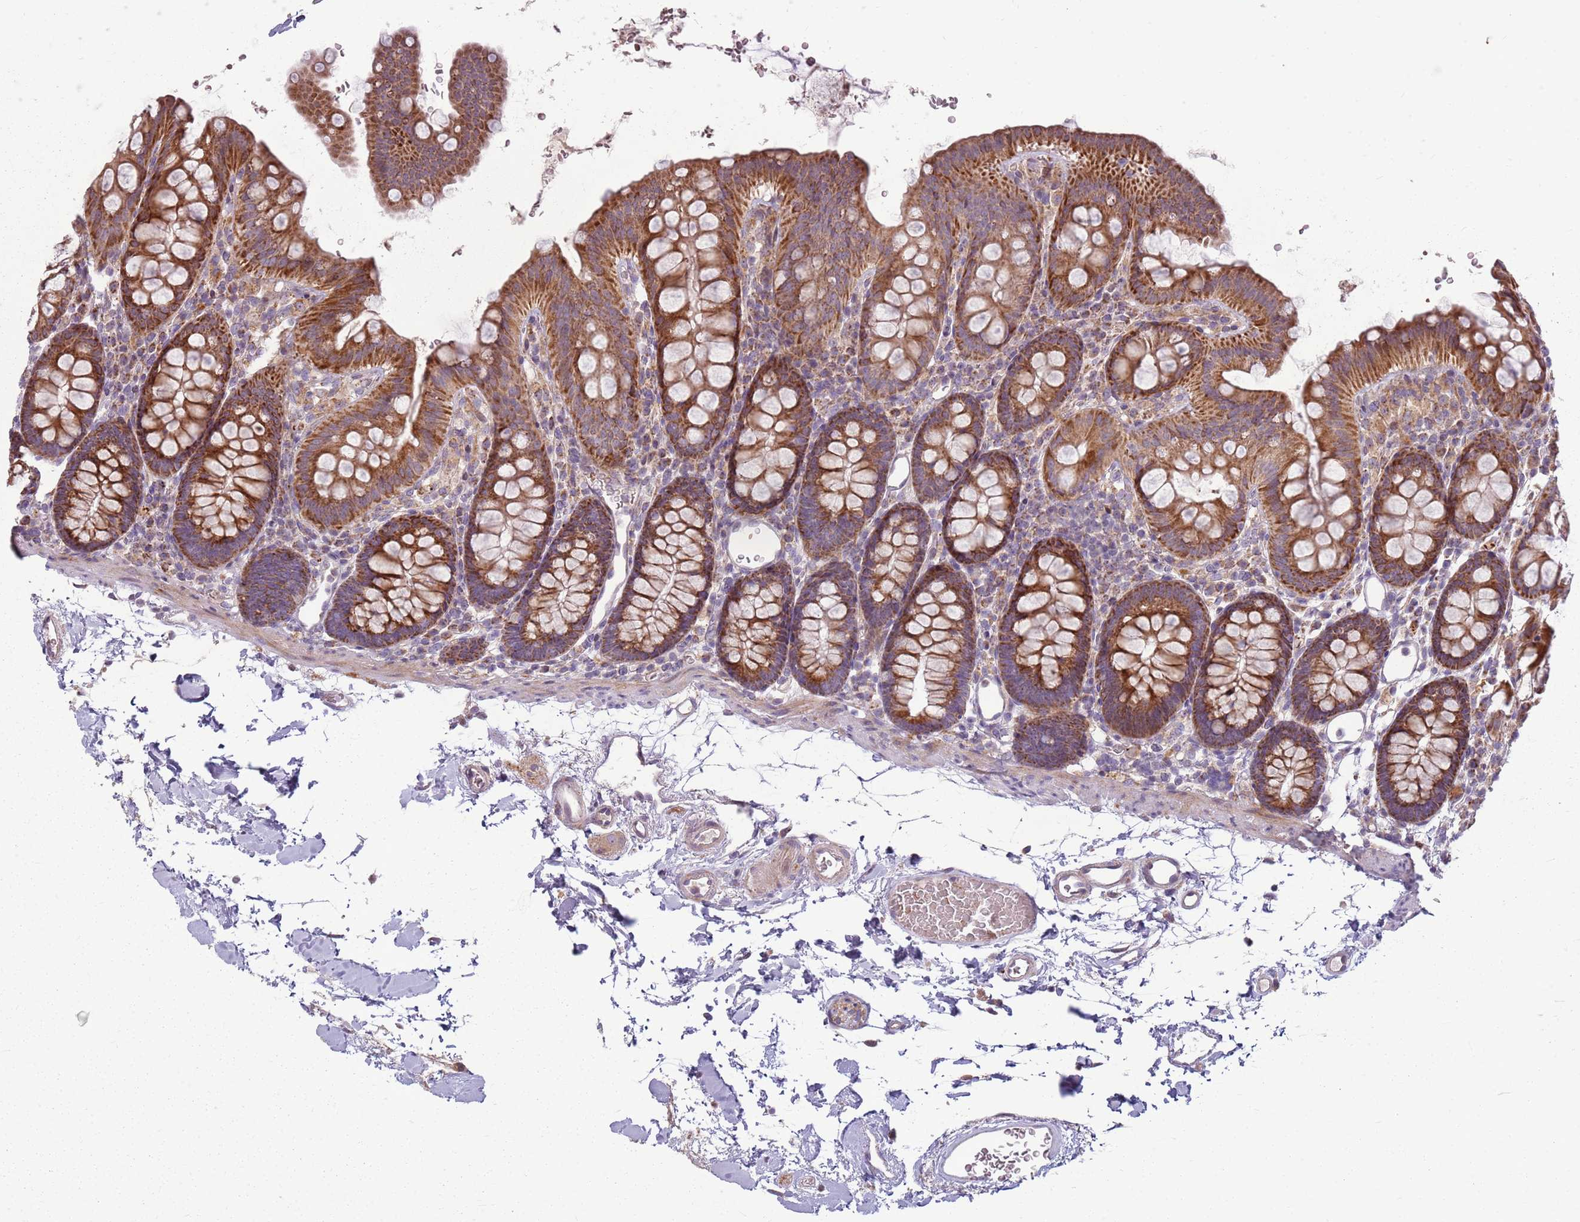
{"staining": {"intensity": "weak", "quantity": ">75%", "location": "cytoplasmic/membranous"}, "tissue": "colon", "cell_type": "Endothelial cells", "image_type": "normal", "snomed": [{"axis": "morphology", "description": "Normal tissue, NOS"}, {"axis": "topography", "description": "Colon"}], "caption": "Immunohistochemistry (IHC) histopathology image of unremarkable human colon stained for a protein (brown), which displays low levels of weak cytoplasmic/membranous expression in about >75% of endothelial cells.", "gene": "ZNF530", "patient": {"sex": "male", "age": 75}}